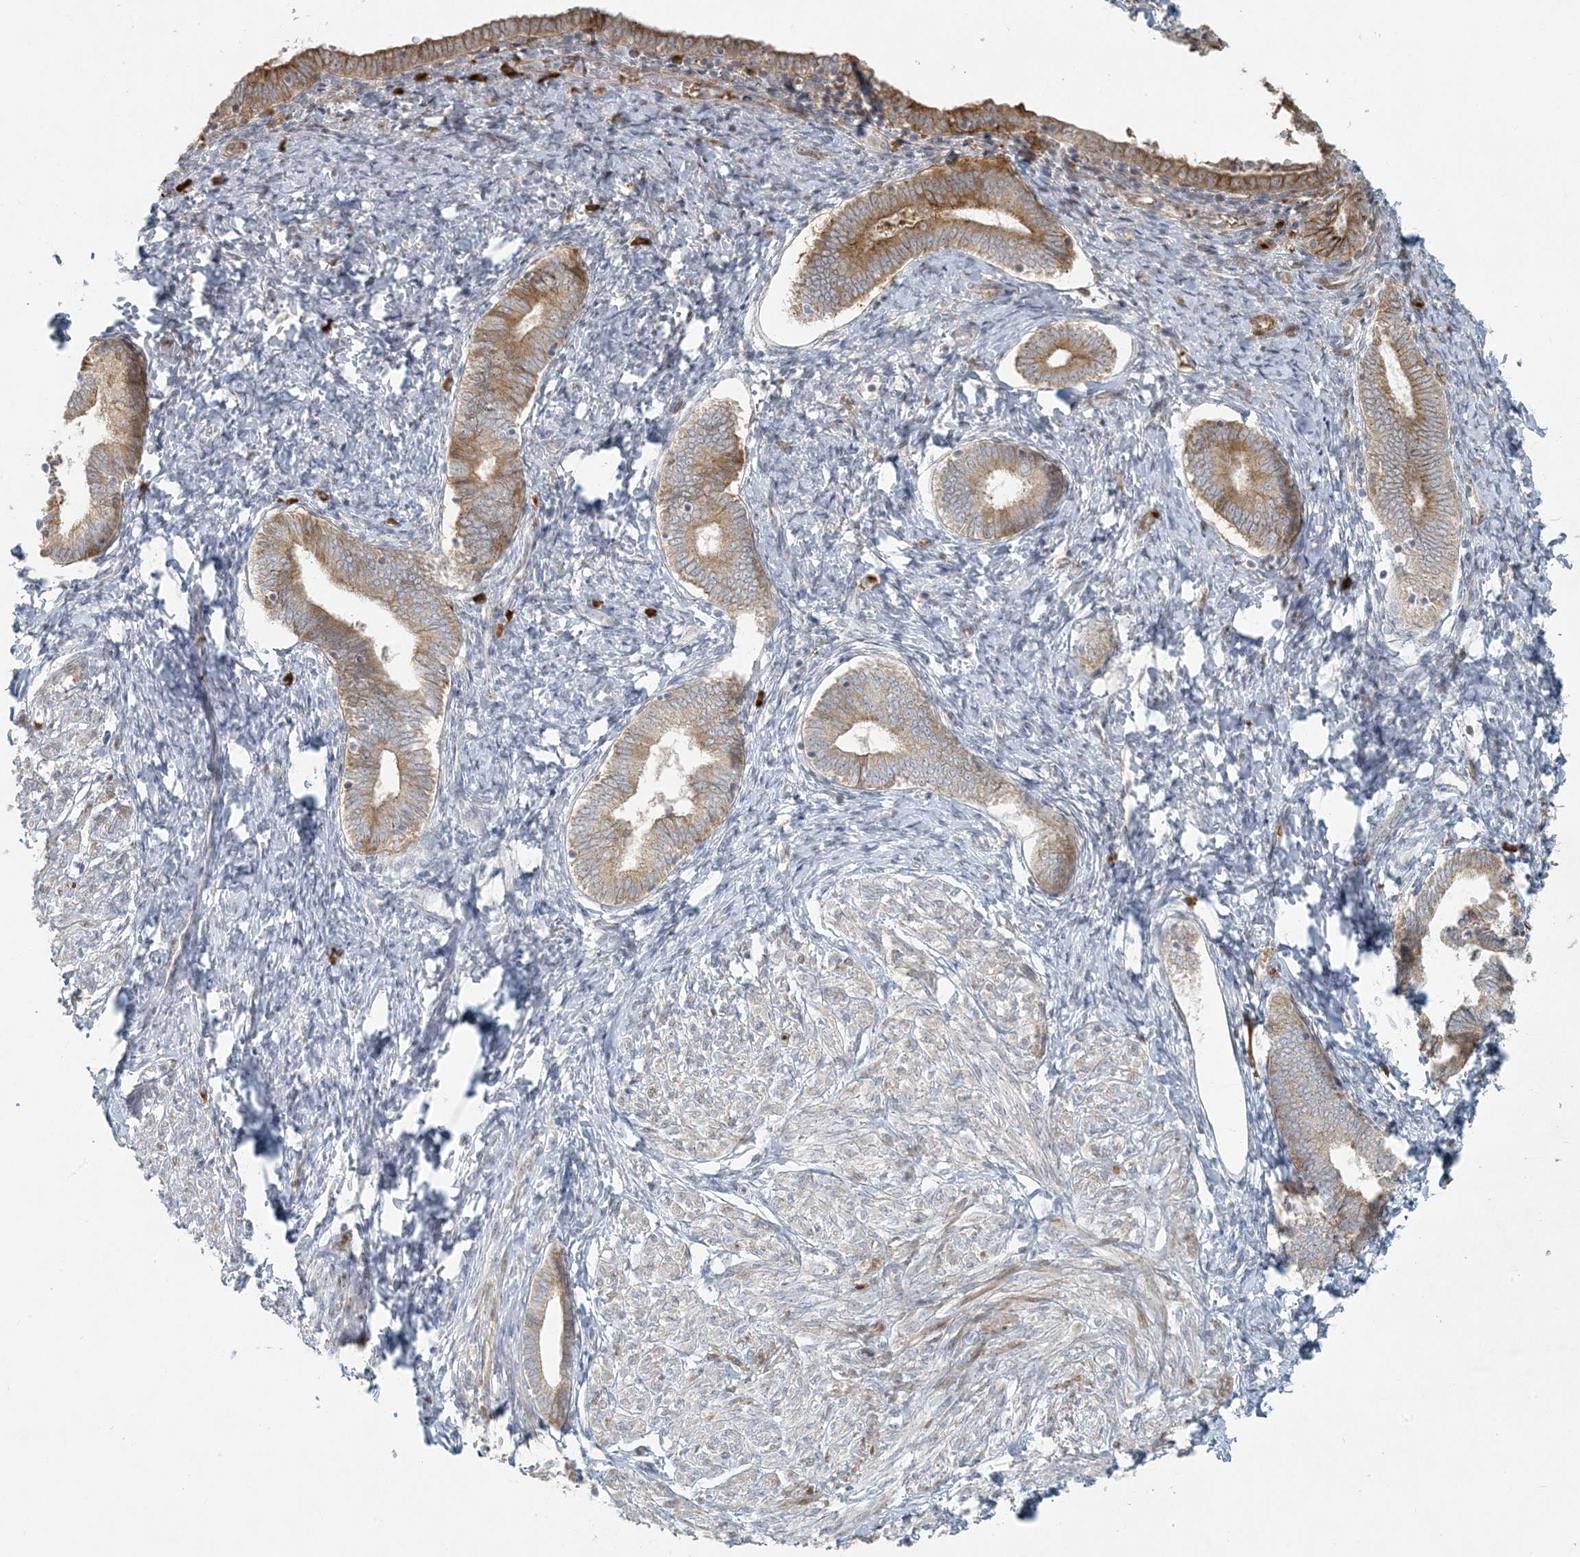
{"staining": {"intensity": "weak", "quantity": "<25%", "location": "cytoplasmic/membranous"}, "tissue": "endometrium", "cell_type": "Cells in endometrial stroma", "image_type": "normal", "snomed": [{"axis": "morphology", "description": "Normal tissue, NOS"}, {"axis": "topography", "description": "Endometrium"}], "caption": "Human endometrium stained for a protein using immunohistochemistry demonstrates no staining in cells in endometrial stroma.", "gene": "HACL1", "patient": {"sex": "female", "age": 72}}